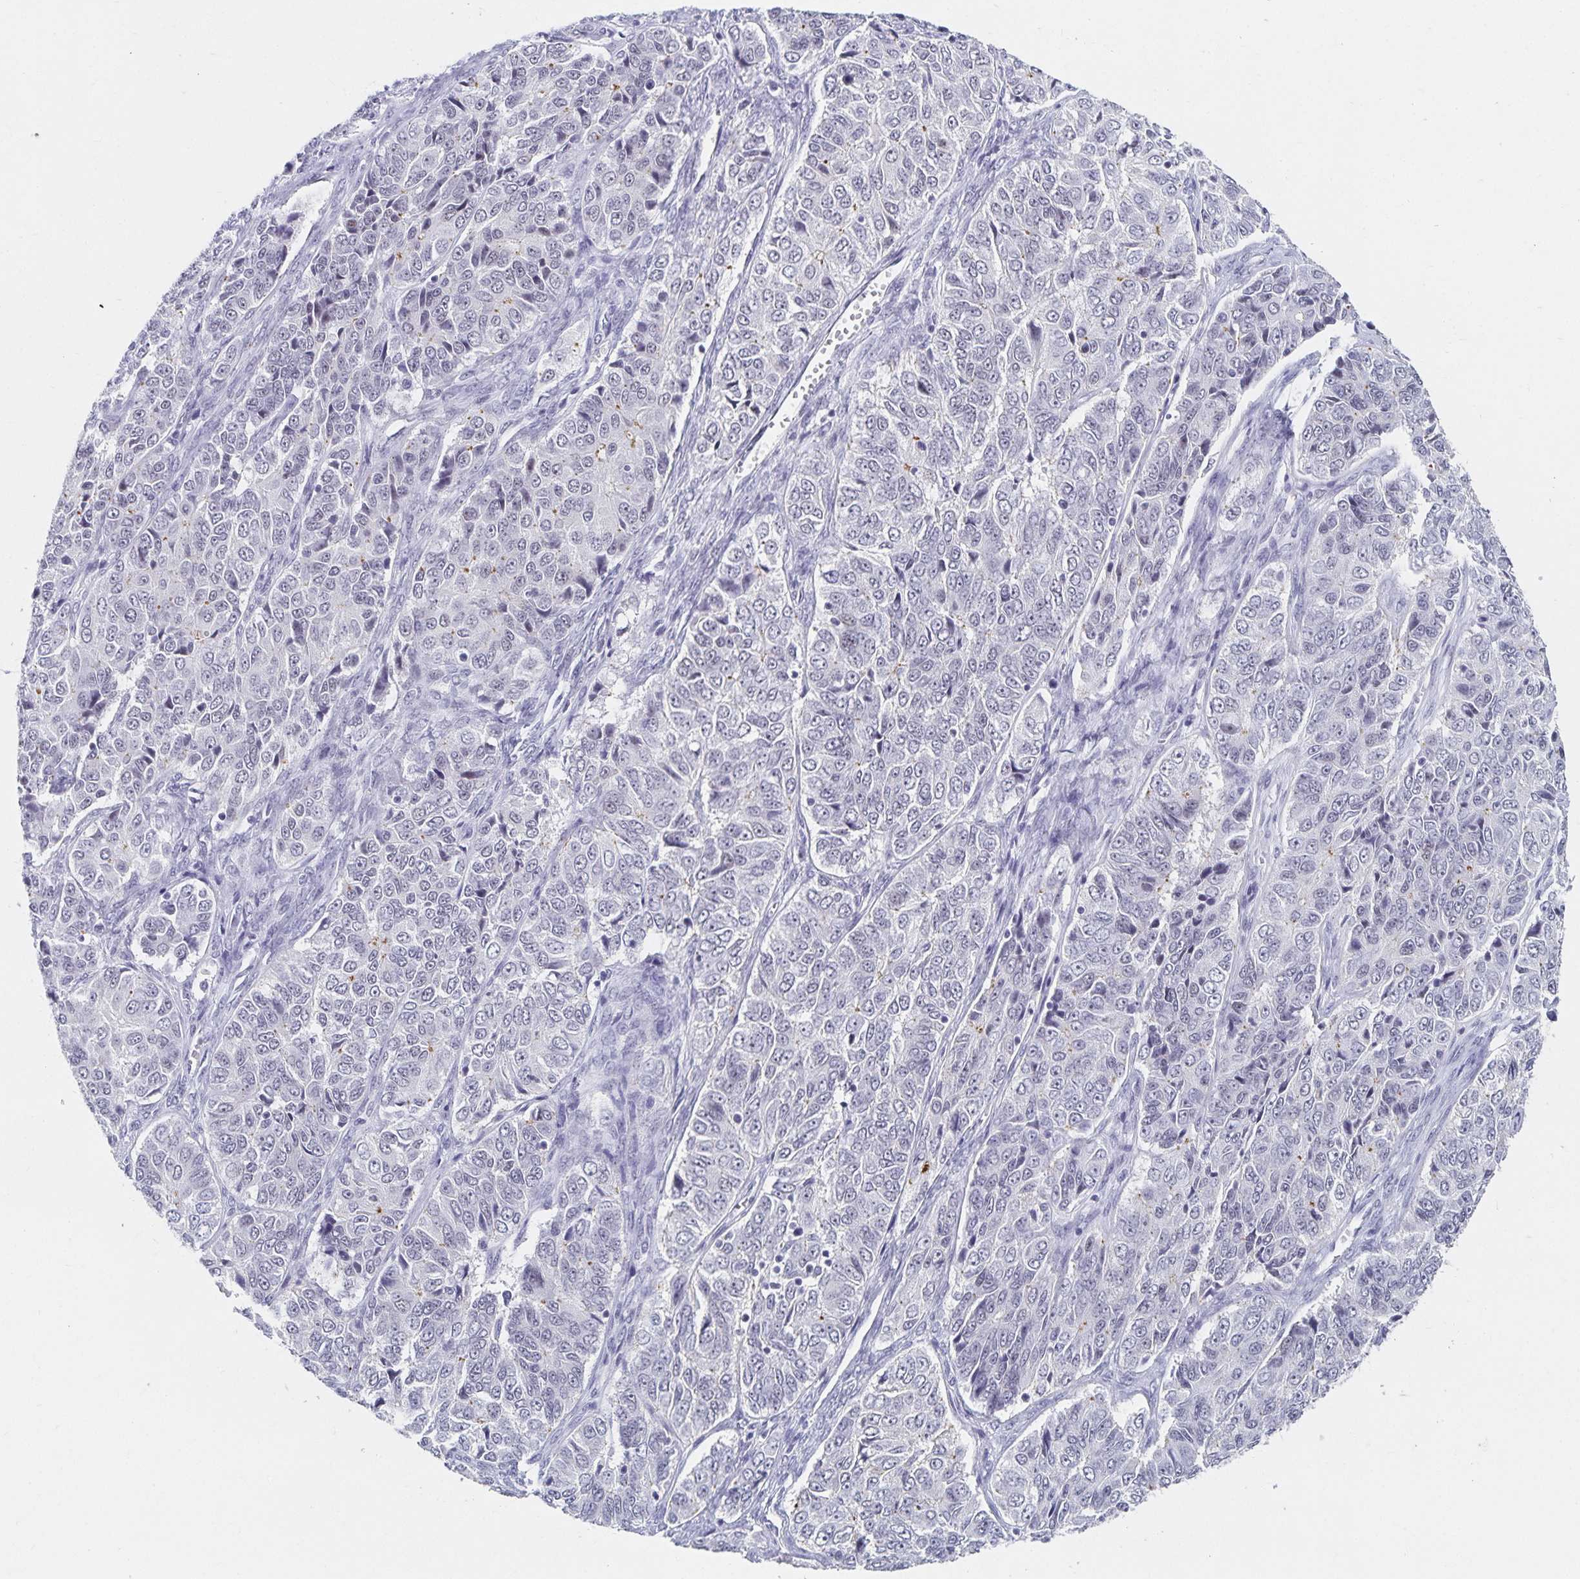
{"staining": {"intensity": "negative", "quantity": "none", "location": "none"}, "tissue": "ovarian cancer", "cell_type": "Tumor cells", "image_type": "cancer", "snomed": [{"axis": "morphology", "description": "Carcinoma, endometroid"}, {"axis": "topography", "description": "Ovary"}], "caption": "A high-resolution photomicrograph shows immunohistochemistry staining of ovarian cancer (endometroid carcinoma), which reveals no significant expression in tumor cells. (Immunohistochemistry, brightfield microscopy, high magnification).", "gene": "C20orf85", "patient": {"sex": "female", "age": 51}}